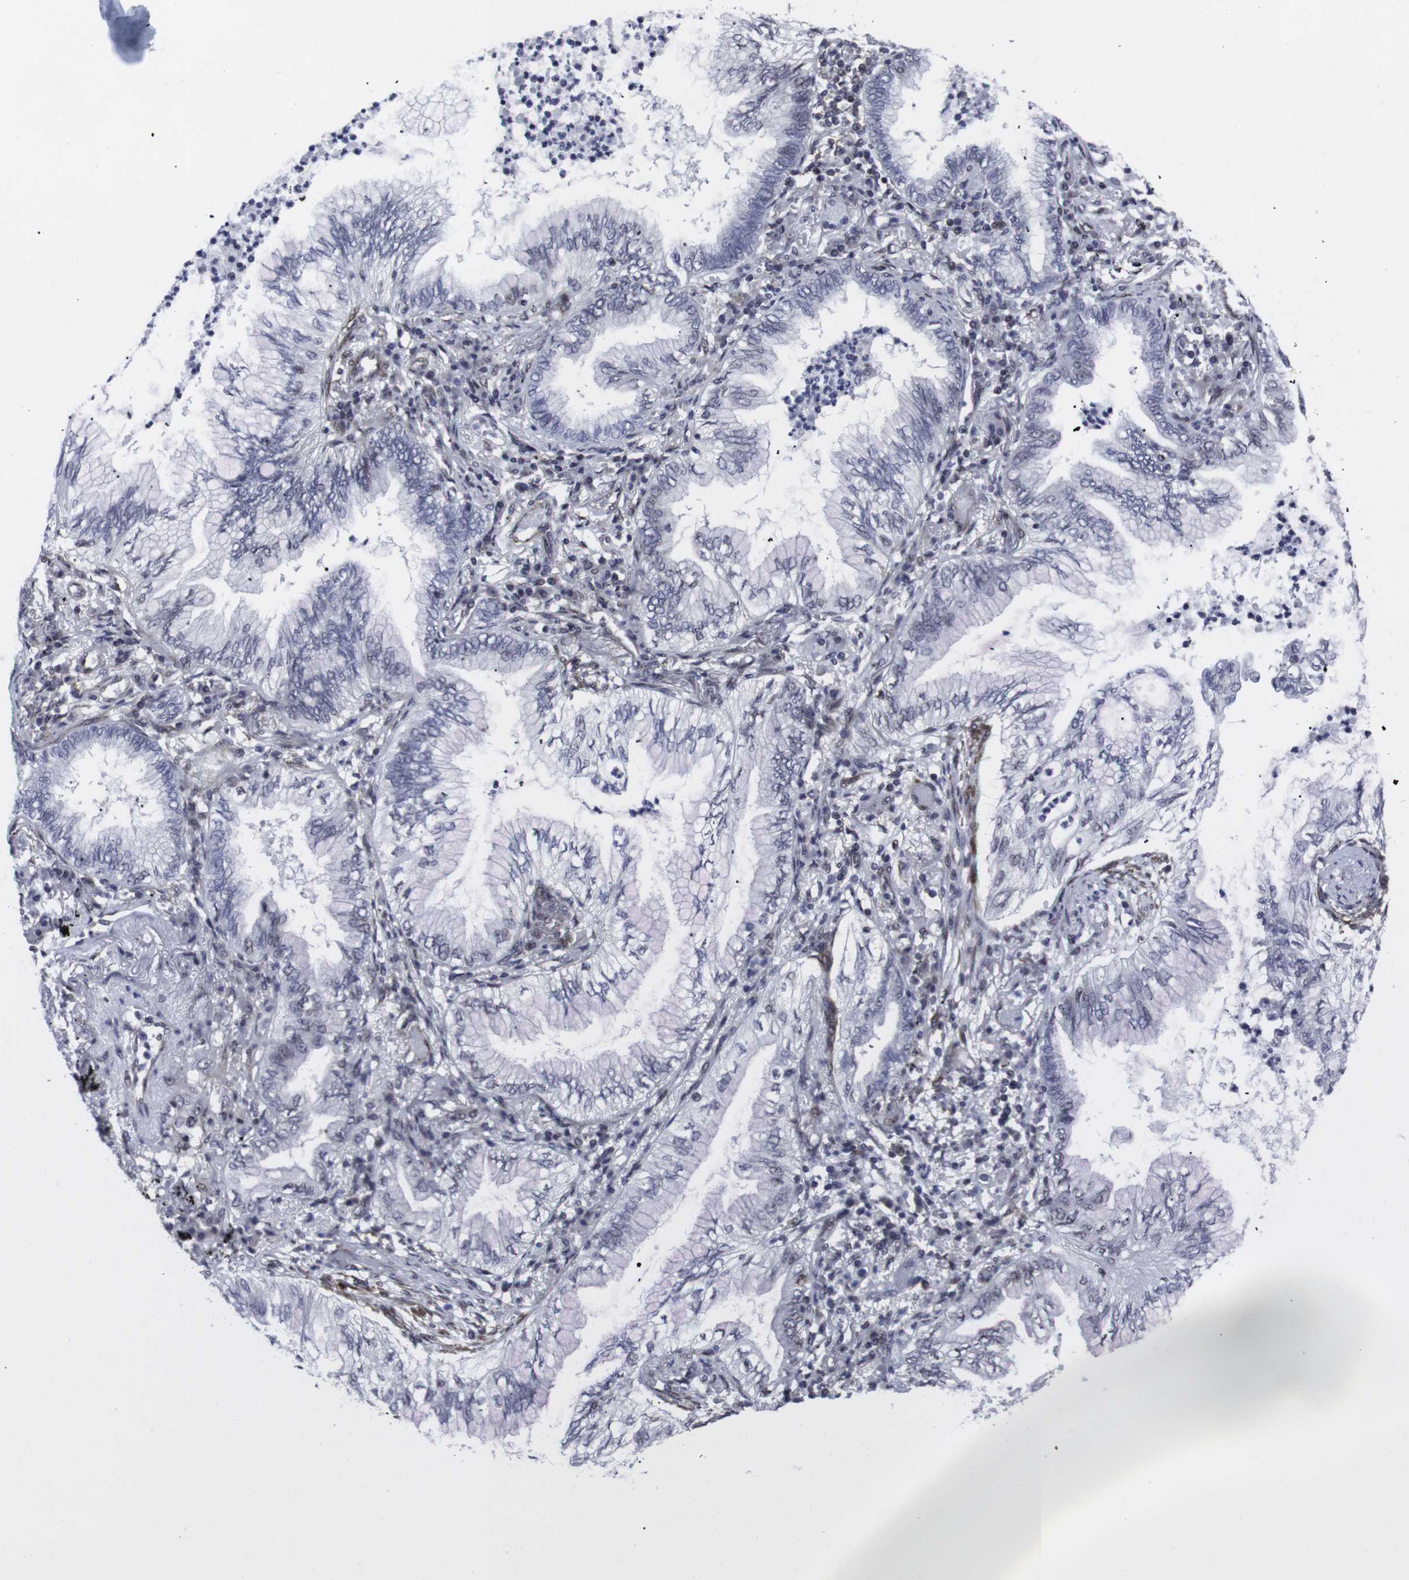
{"staining": {"intensity": "negative", "quantity": "none", "location": "none"}, "tissue": "lung cancer", "cell_type": "Tumor cells", "image_type": "cancer", "snomed": [{"axis": "morphology", "description": "Normal tissue, NOS"}, {"axis": "morphology", "description": "Adenocarcinoma, NOS"}, {"axis": "topography", "description": "Bronchus"}, {"axis": "topography", "description": "Lung"}], "caption": "High magnification brightfield microscopy of lung cancer stained with DAB (3,3'-diaminobenzidine) (brown) and counterstained with hematoxylin (blue): tumor cells show no significant expression.", "gene": "MLH1", "patient": {"sex": "female", "age": 70}}